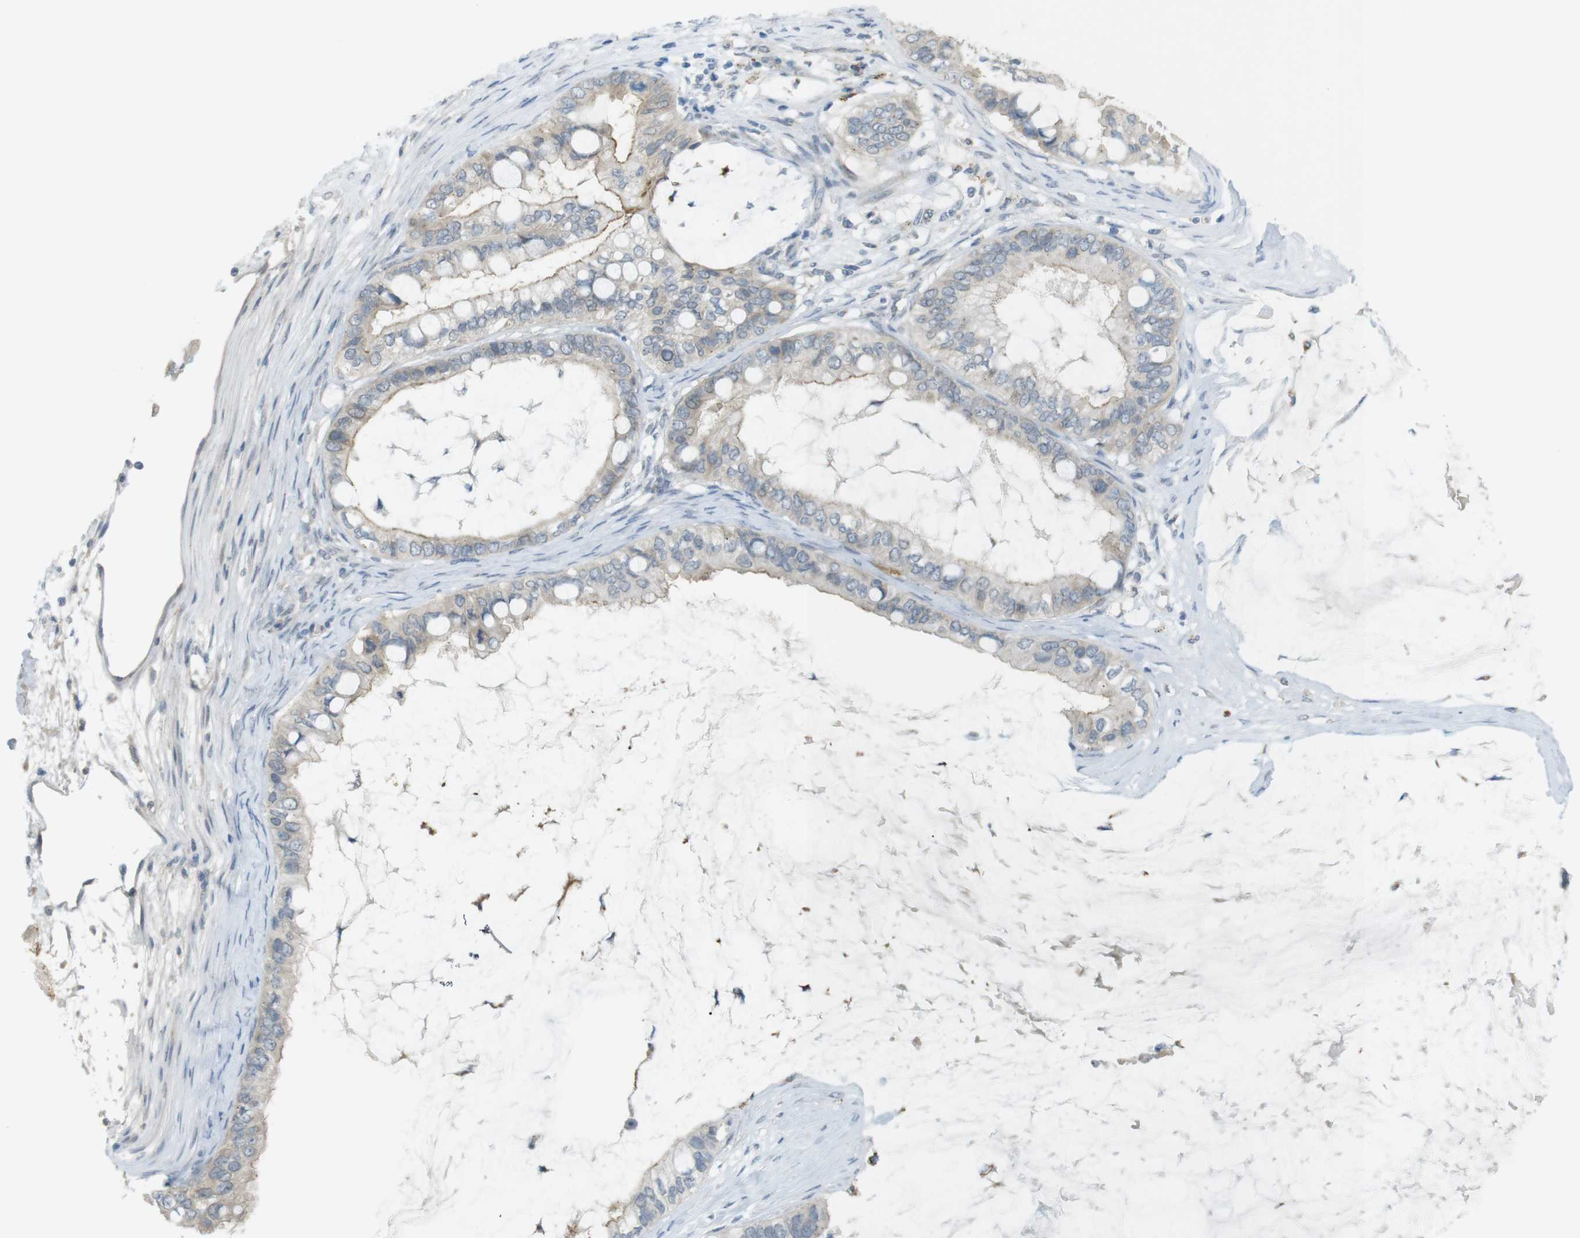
{"staining": {"intensity": "weak", "quantity": ">75%", "location": "cytoplasmic/membranous"}, "tissue": "ovarian cancer", "cell_type": "Tumor cells", "image_type": "cancer", "snomed": [{"axis": "morphology", "description": "Cystadenocarcinoma, mucinous, NOS"}, {"axis": "topography", "description": "Ovary"}], "caption": "The micrograph exhibits a brown stain indicating the presence of a protein in the cytoplasmic/membranous of tumor cells in mucinous cystadenocarcinoma (ovarian).", "gene": "UGT8", "patient": {"sex": "female", "age": 80}}